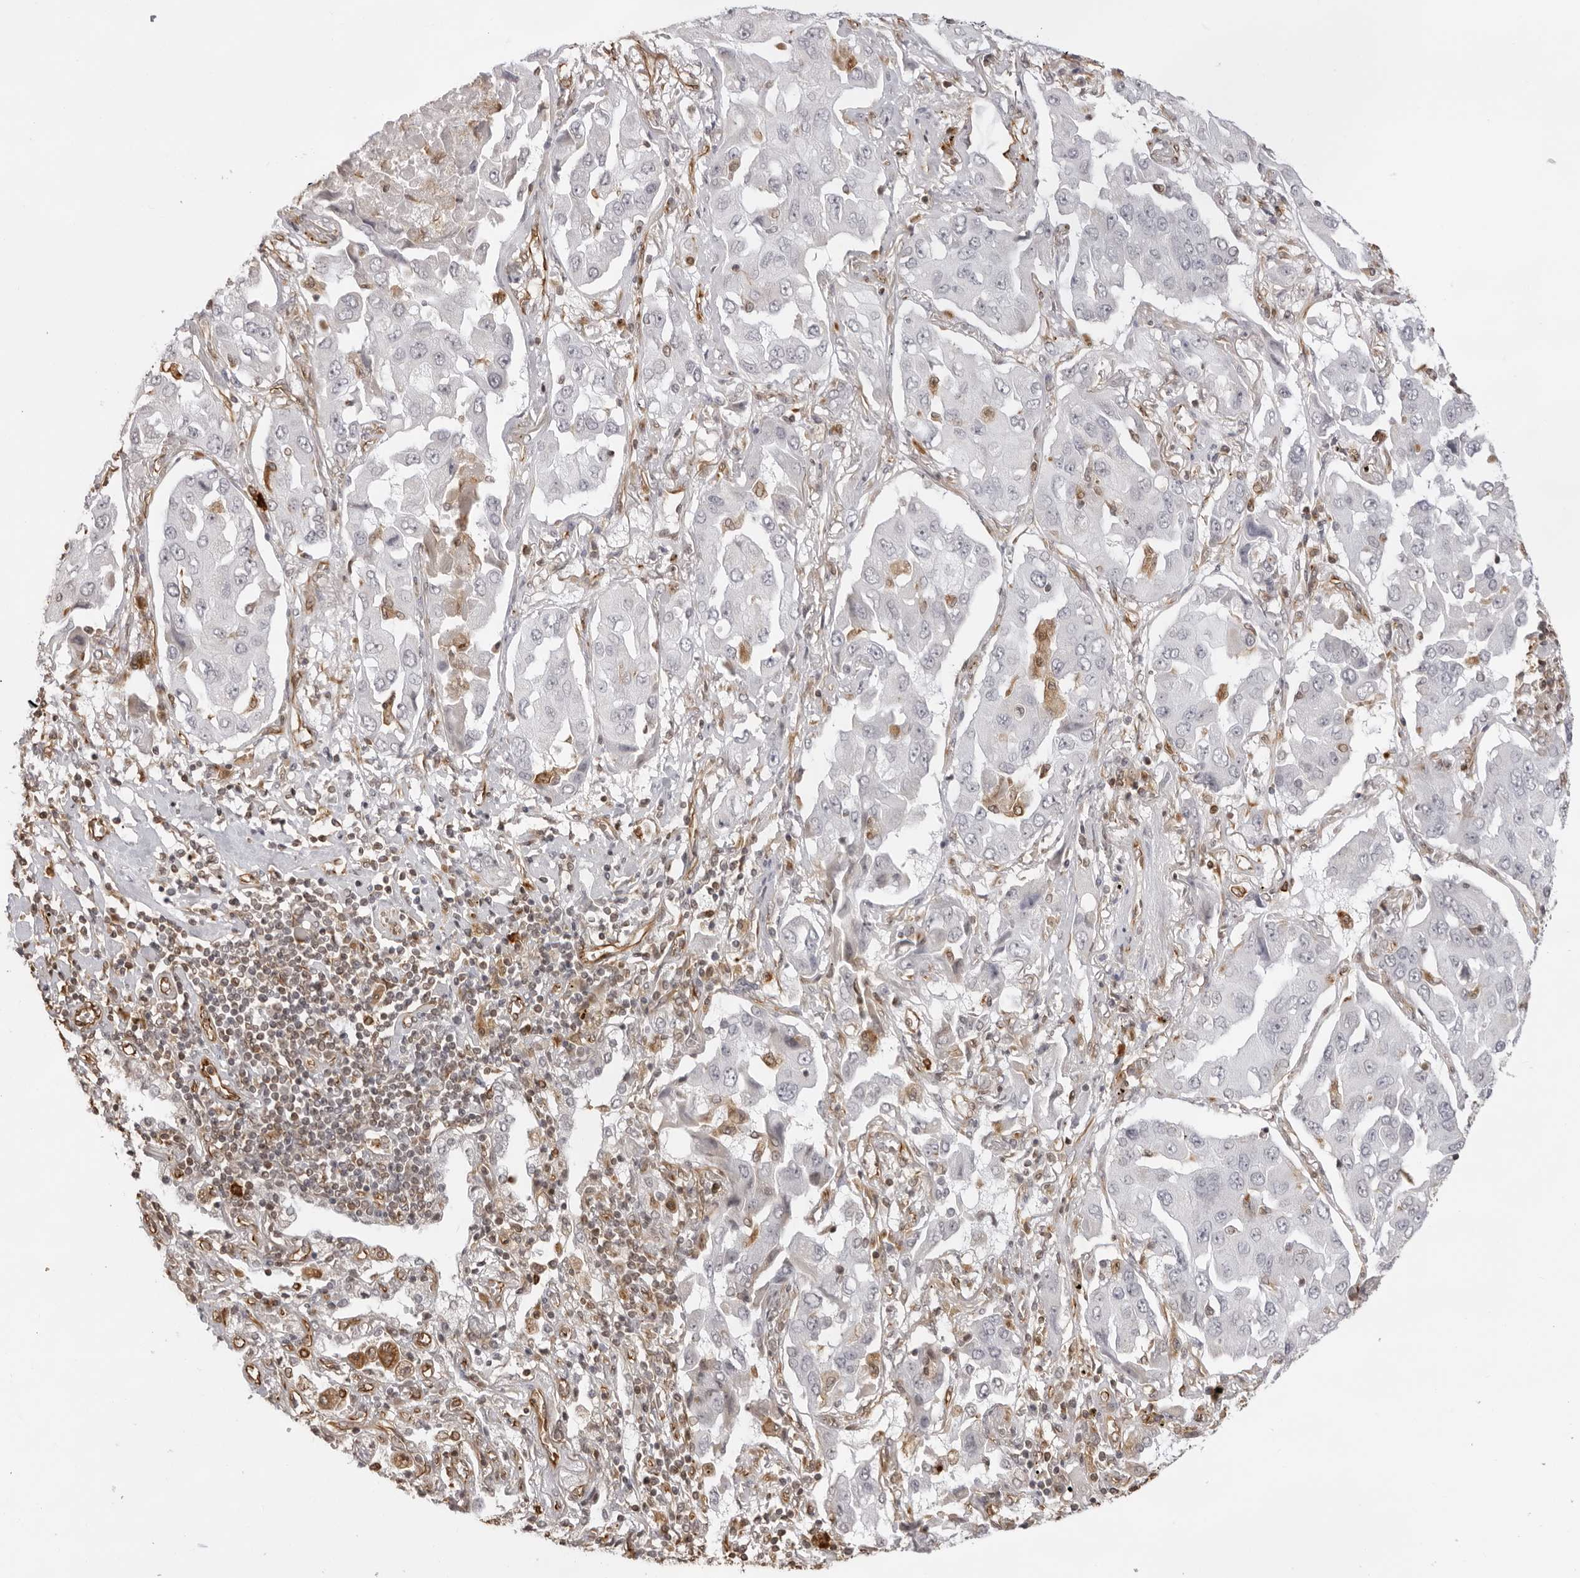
{"staining": {"intensity": "negative", "quantity": "none", "location": "none"}, "tissue": "lung cancer", "cell_type": "Tumor cells", "image_type": "cancer", "snomed": [{"axis": "morphology", "description": "Adenocarcinoma, NOS"}, {"axis": "topography", "description": "Lung"}], "caption": "DAB (3,3'-diaminobenzidine) immunohistochemical staining of human lung cancer (adenocarcinoma) reveals no significant expression in tumor cells.", "gene": "DYNLT5", "patient": {"sex": "female", "age": 65}}